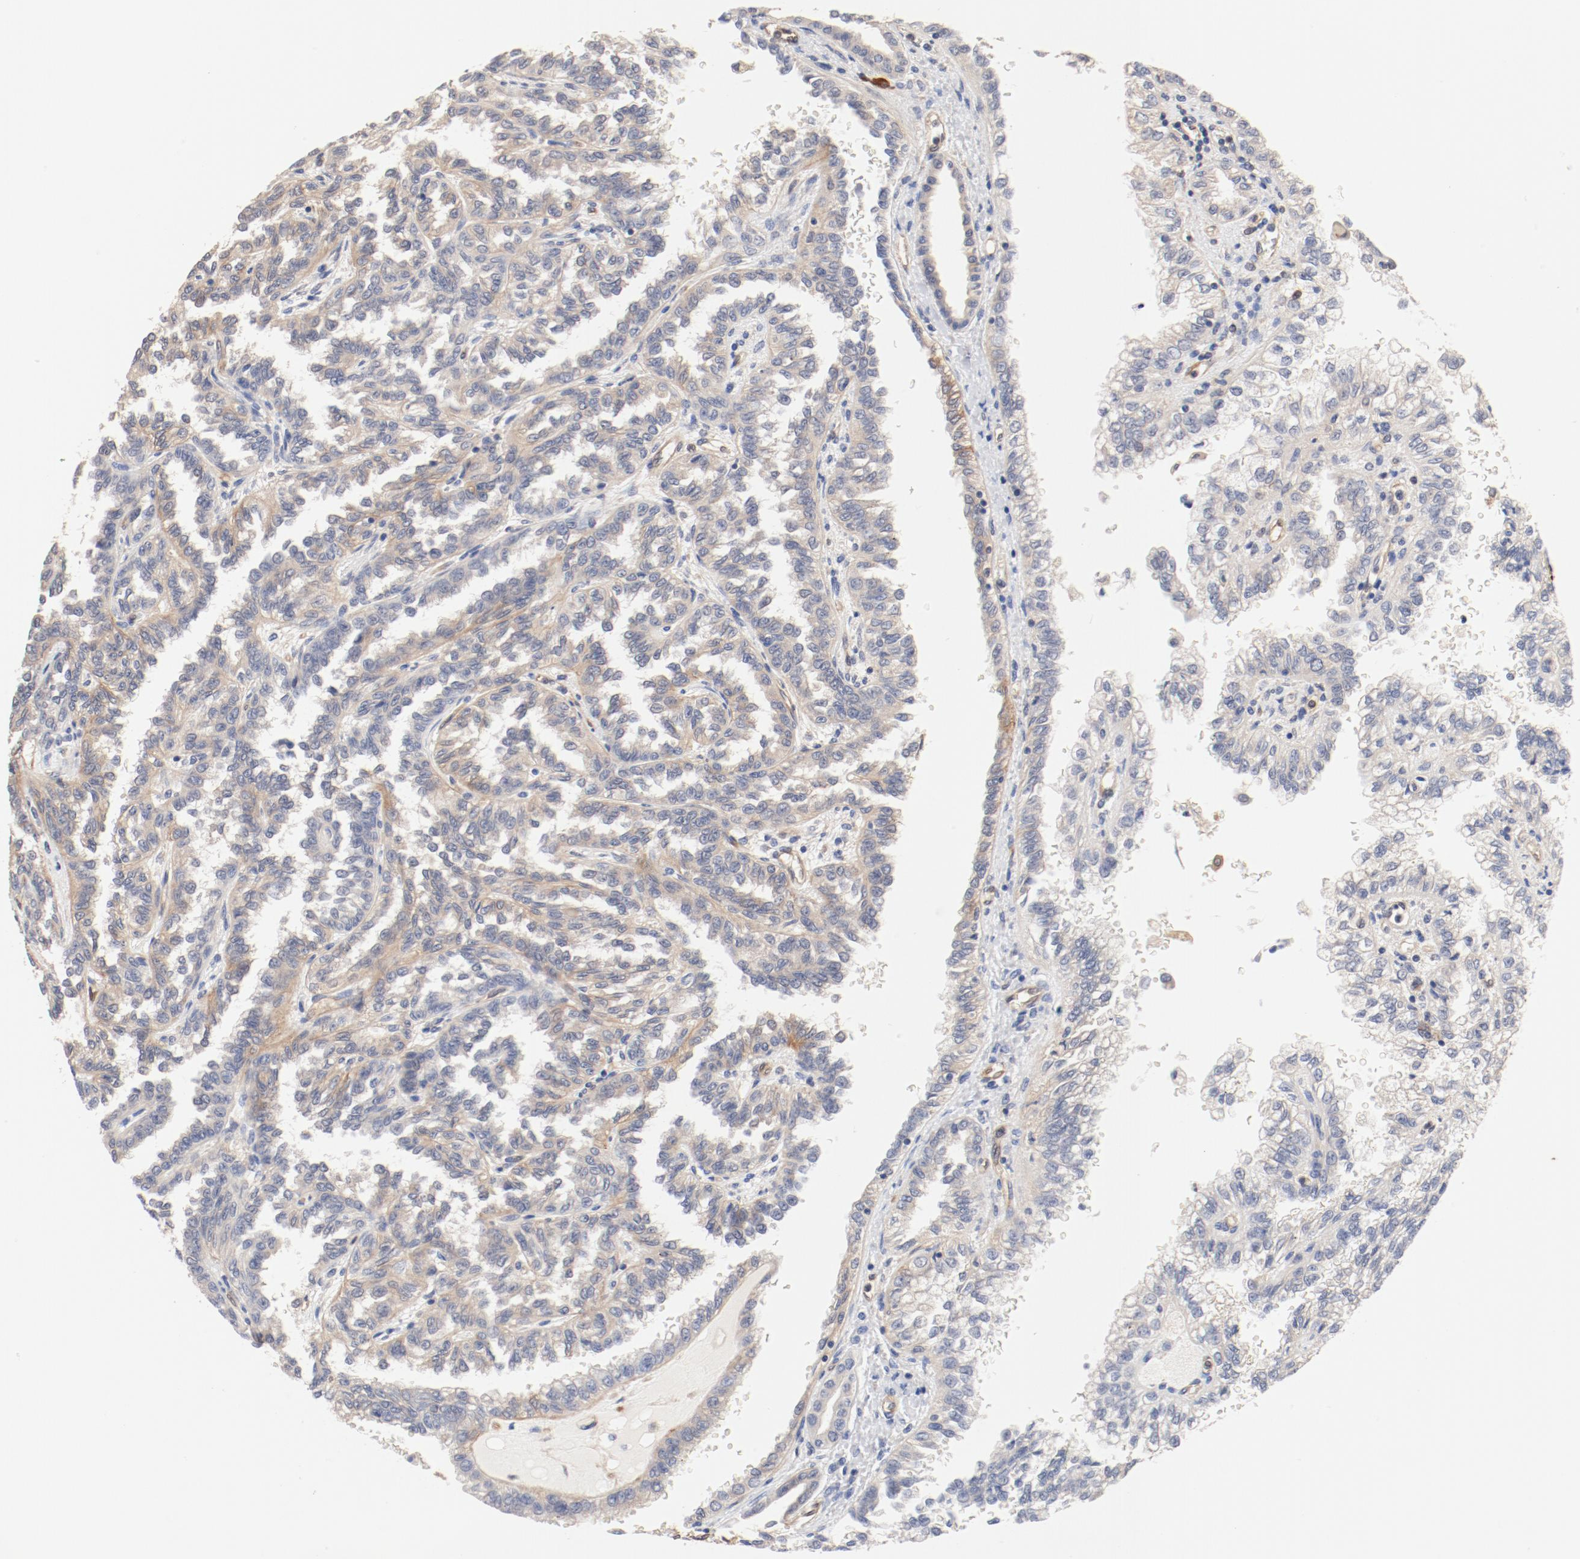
{"staining": {"intensity": "weak", "quantity": "25%-75%", "location": "cytoplasmic/membranous"}, "tissue": "renal cancer", "cell_type": "Tumor cells", "image_type": "cancer", "snomed": [{"axis": "morphology", "description": "Inflammation, NOS"}, {"axis": "morphology", "description": "Adenocarcinoma, NOS"}, {"axis": "topography", "description": "Kidney"}], "caption": "A brown stain shows weak cytoplasmic/membranous positivity of a protein in renal cancer (adenocarcinoma) tumor cells.", "gene": "UBE2J1", "patient": {"sex": "male", "age": 68}}